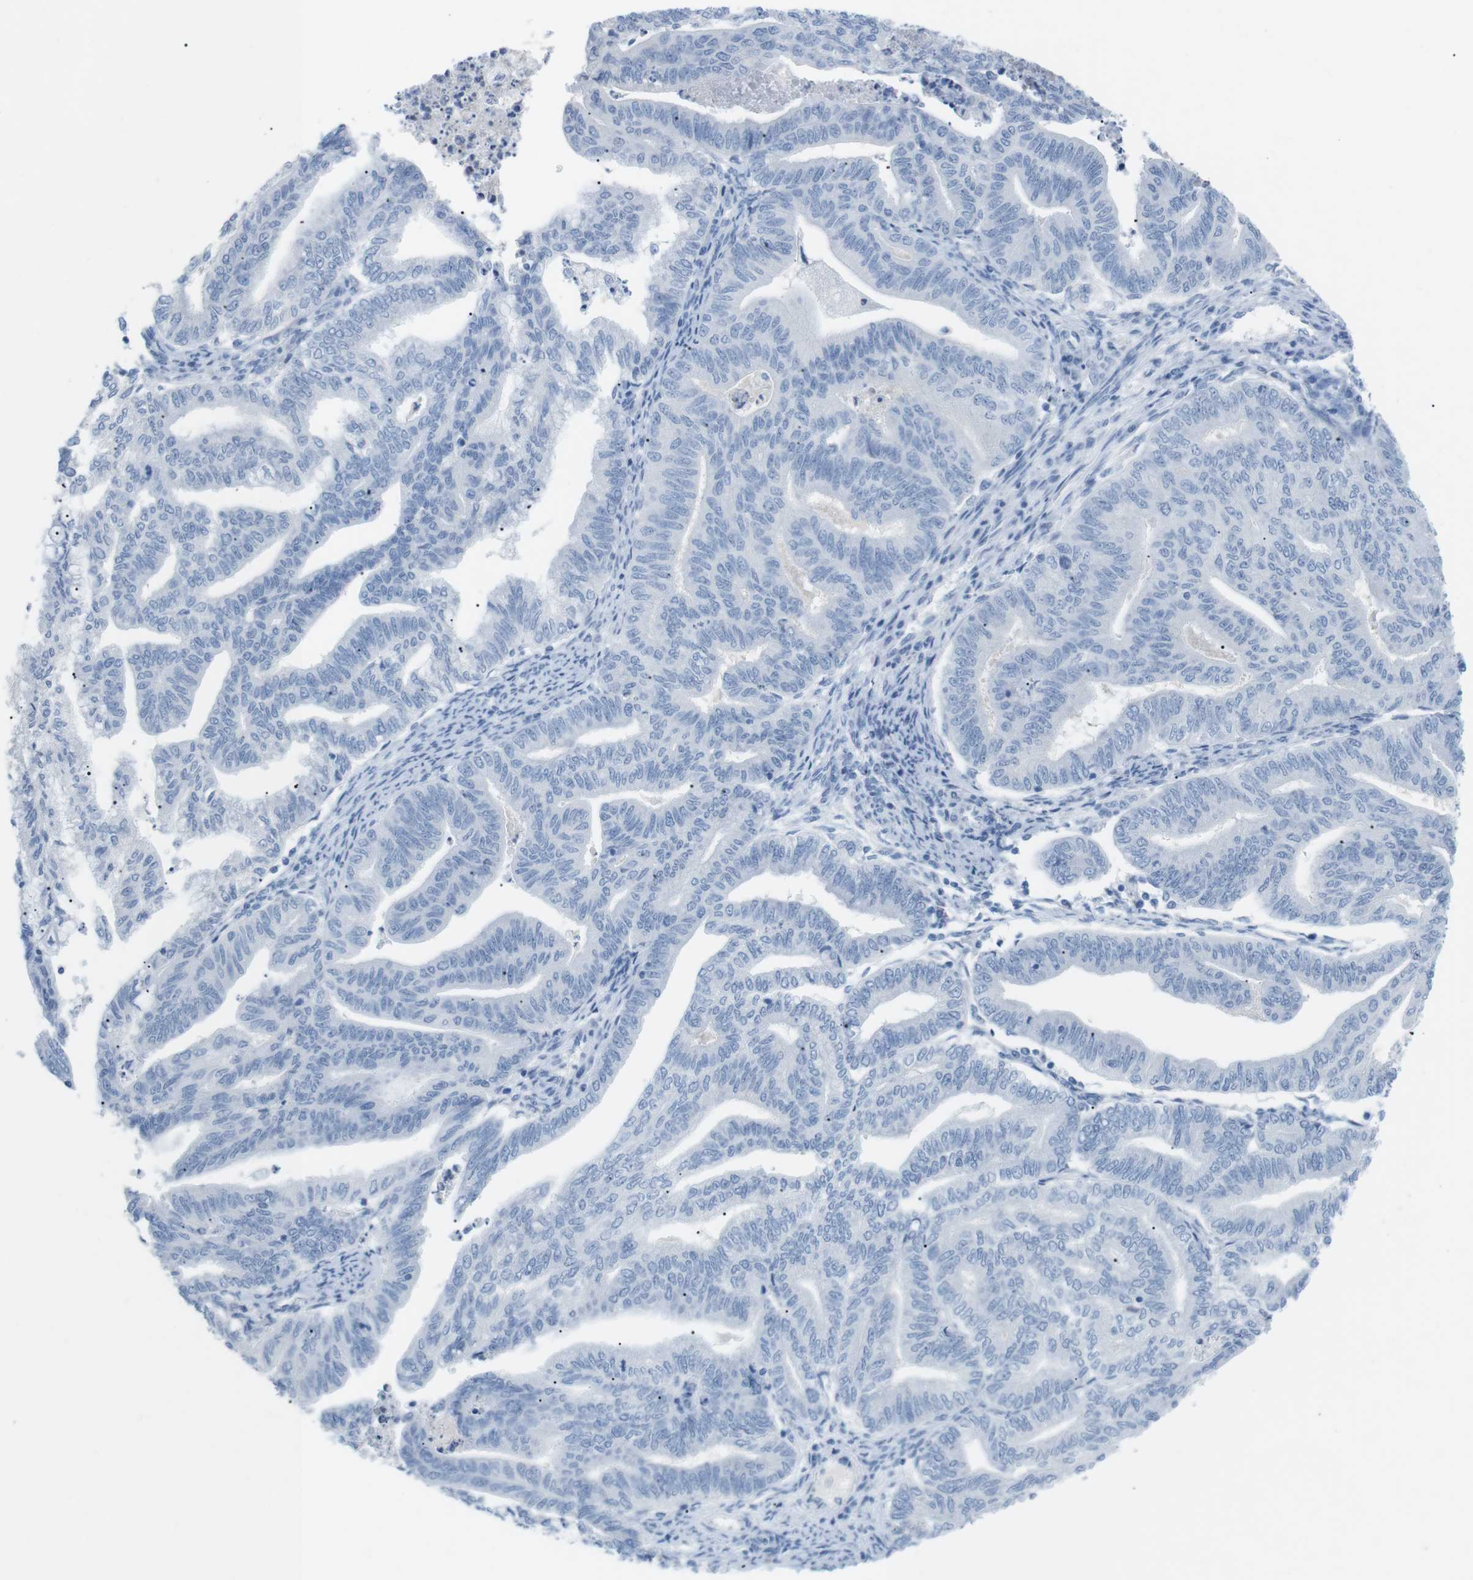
{"staining": {"intensity": "negative", "quantity": "none", "location": "none"}, "tissue": "endometrial cancer", "cell_type": "Tumor cells", "image_type": "cancer", "snomed": [{"axis": "morphology", "description": "Adenocarcinoma, NOS"}, {"axis": "topography", "description": "Endometrium"}], "caption": "IHC histopathology image of neoplastic tissue: adenocarcinoma (endometrial) stained with DAB exhibits no significant protein staining in tumor cells. Nuclei are stained in blue.", "gene": "HBG2", "patient": {"sex": "female", "age": 79}}